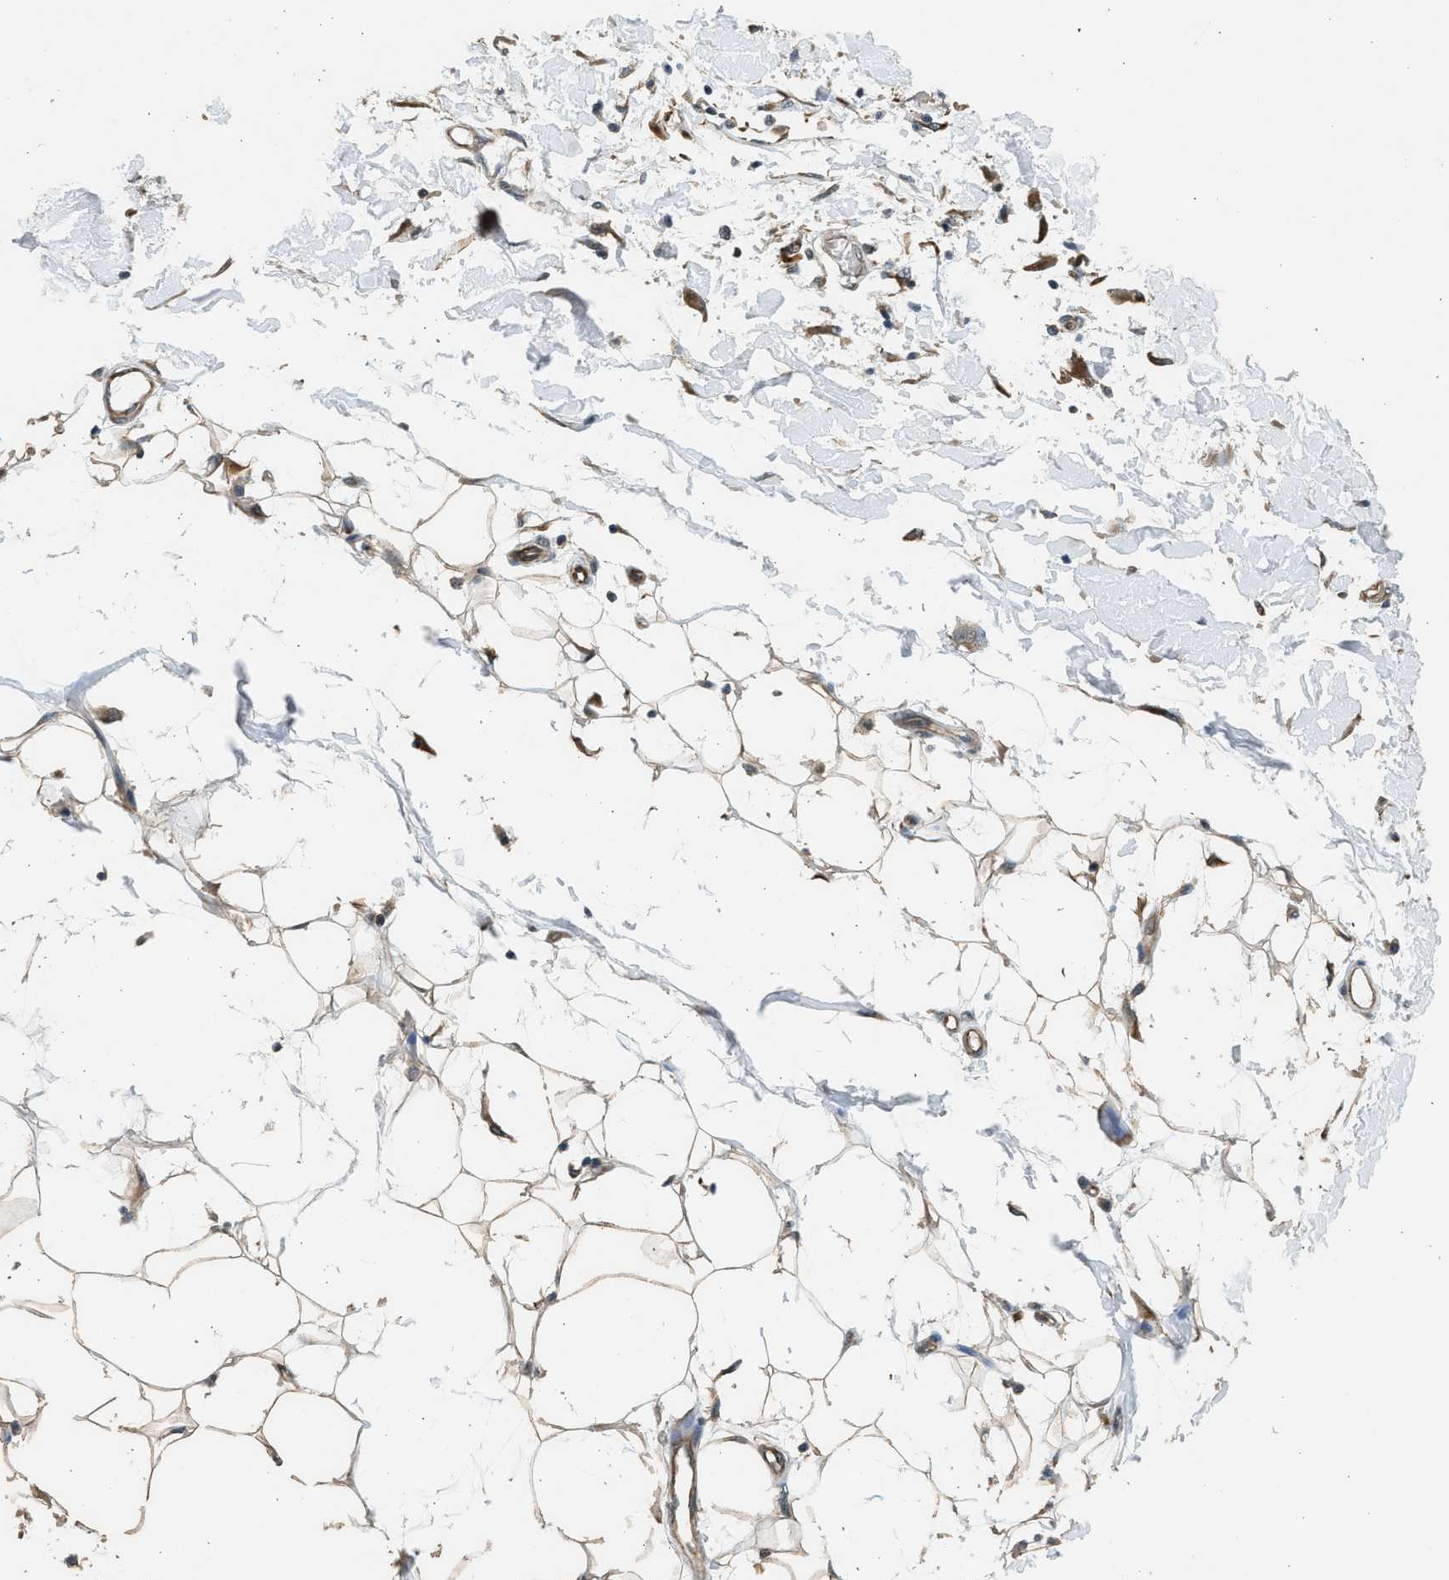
{"staining": {"intensity": "moderate", "quantity": ">75%", "location": "cytoplasmic/membranous,nuclear"}, "tissue": "adipose tissue", "cell_type": "Adipocytes", "image_type": "normal", "snomed": [{"axis": "morphology", "description": "Normal tissue, NOS"}, {"axis": "morphology", "description": "Squamous cell carcinoma, NOS"}, {"axis": "topography", "description": "Skin"}, {"axis": "topography", "description": "Peripheral nerve tissue"}], "caption": "A micrograph of adipose tissue stained for a protein exhibits moderate cytoplasmic/membranous,nuclear brown staining in adipocytes. (DAB (3,3'-diaminobenzidine) = brown stain, brightfield microscopy at high magnification).", "gene": "PCLO", "patient": {"sex": "male", "age": 83}}